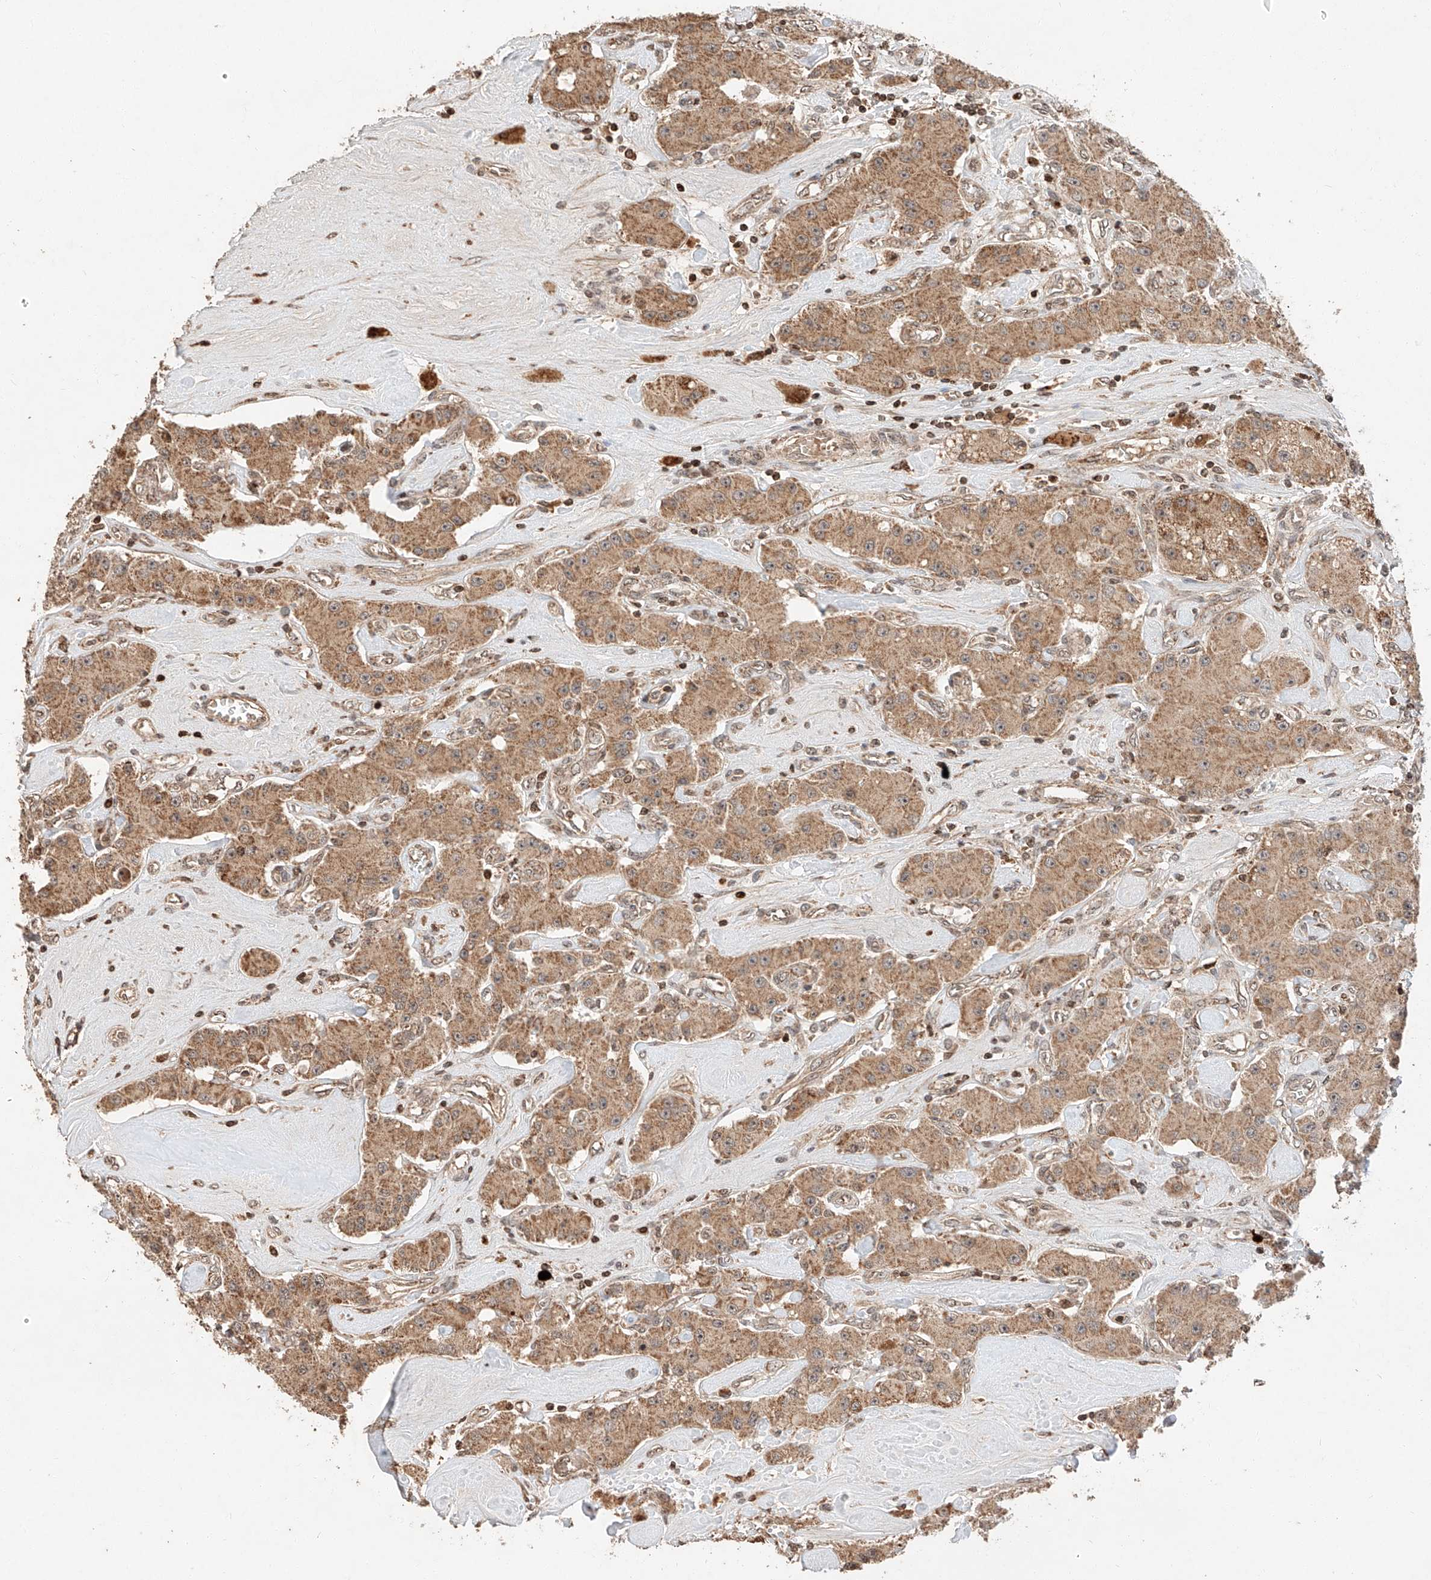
{"staining": {"intensity": "moderate", "quantity": ">75%", "location": "cytoplasmic/membranous"}, "tissue": "carcinoid", "cell_type": "Tumor cells", "image_type": "cancer", "snomed": [{"axis": "morphology", "description": "Carcinoid, malignant, NOS"}, {"axis": "topography", "description": "Pancreas"}], "caption": "The photomicrograph reveals staining of carcinoid, revealing moderate cytoplasmic/membranous protein positivity (brown color) within tumor cells.", "gene": "ARHGAP33", "patient": {"sex": "male", "age": 41}}